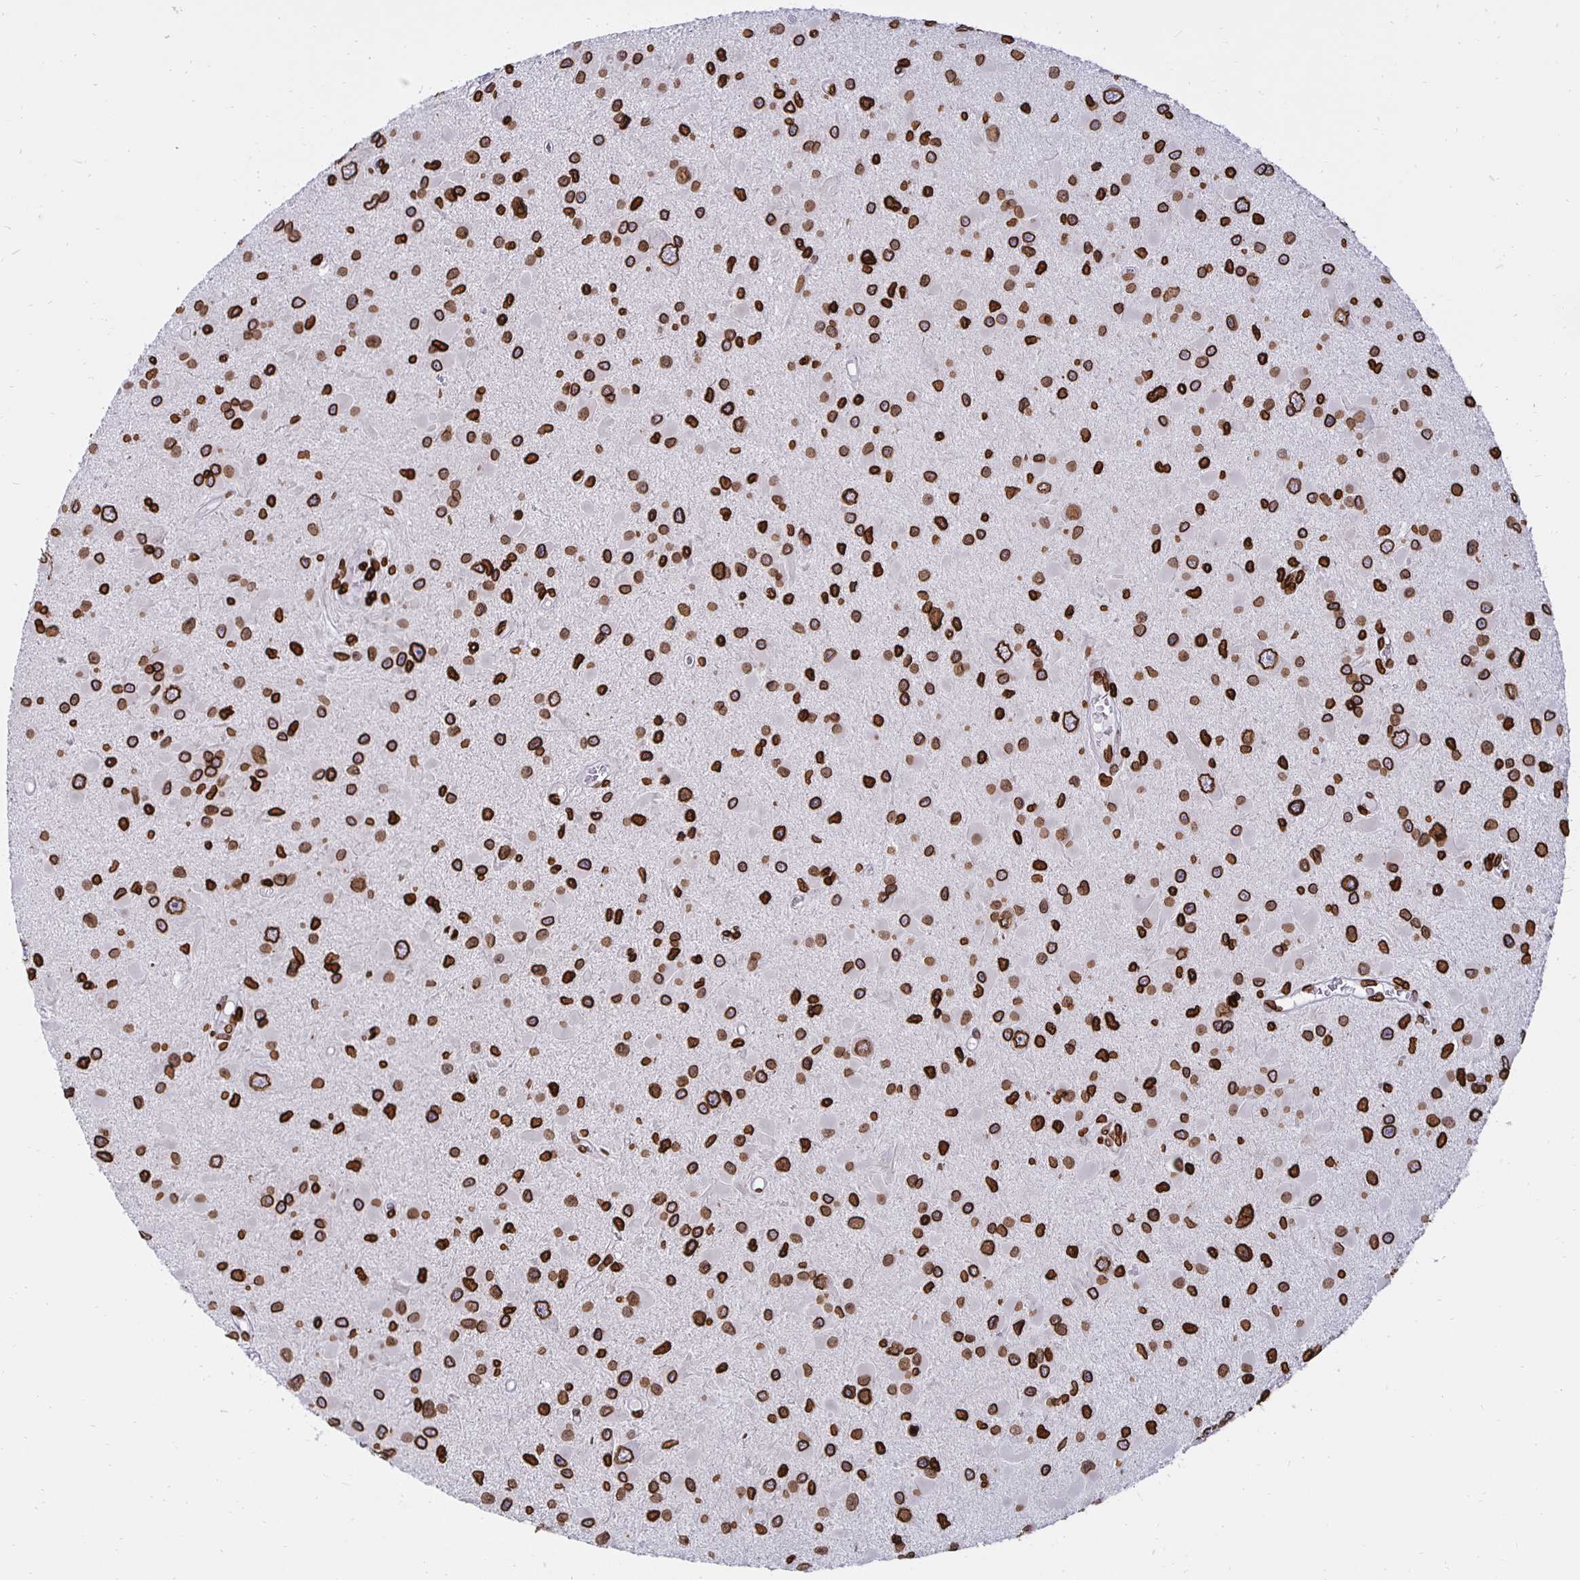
{"staining": {"intensity": "strong", "quantity": ">75%", "location": "cytoplasmic/membranous,nuclear"}, "tissue": "glioma", "cell_type": "Tumor cells", "image_type": "cancer", "snomed": [{"axis": "morphology", "description": "Glioma, malignant, High grade"}, {"axis": "topography", "description": "Brain"}], "caption": "IHC of human malignant high-grade glioma shows high levels of strong cytoplasmic/membranous and nuclear positivity in approximately >75% of tumor cells.", "gene": "LMNB1", "patient": {"sex": "male", "age": 54}}